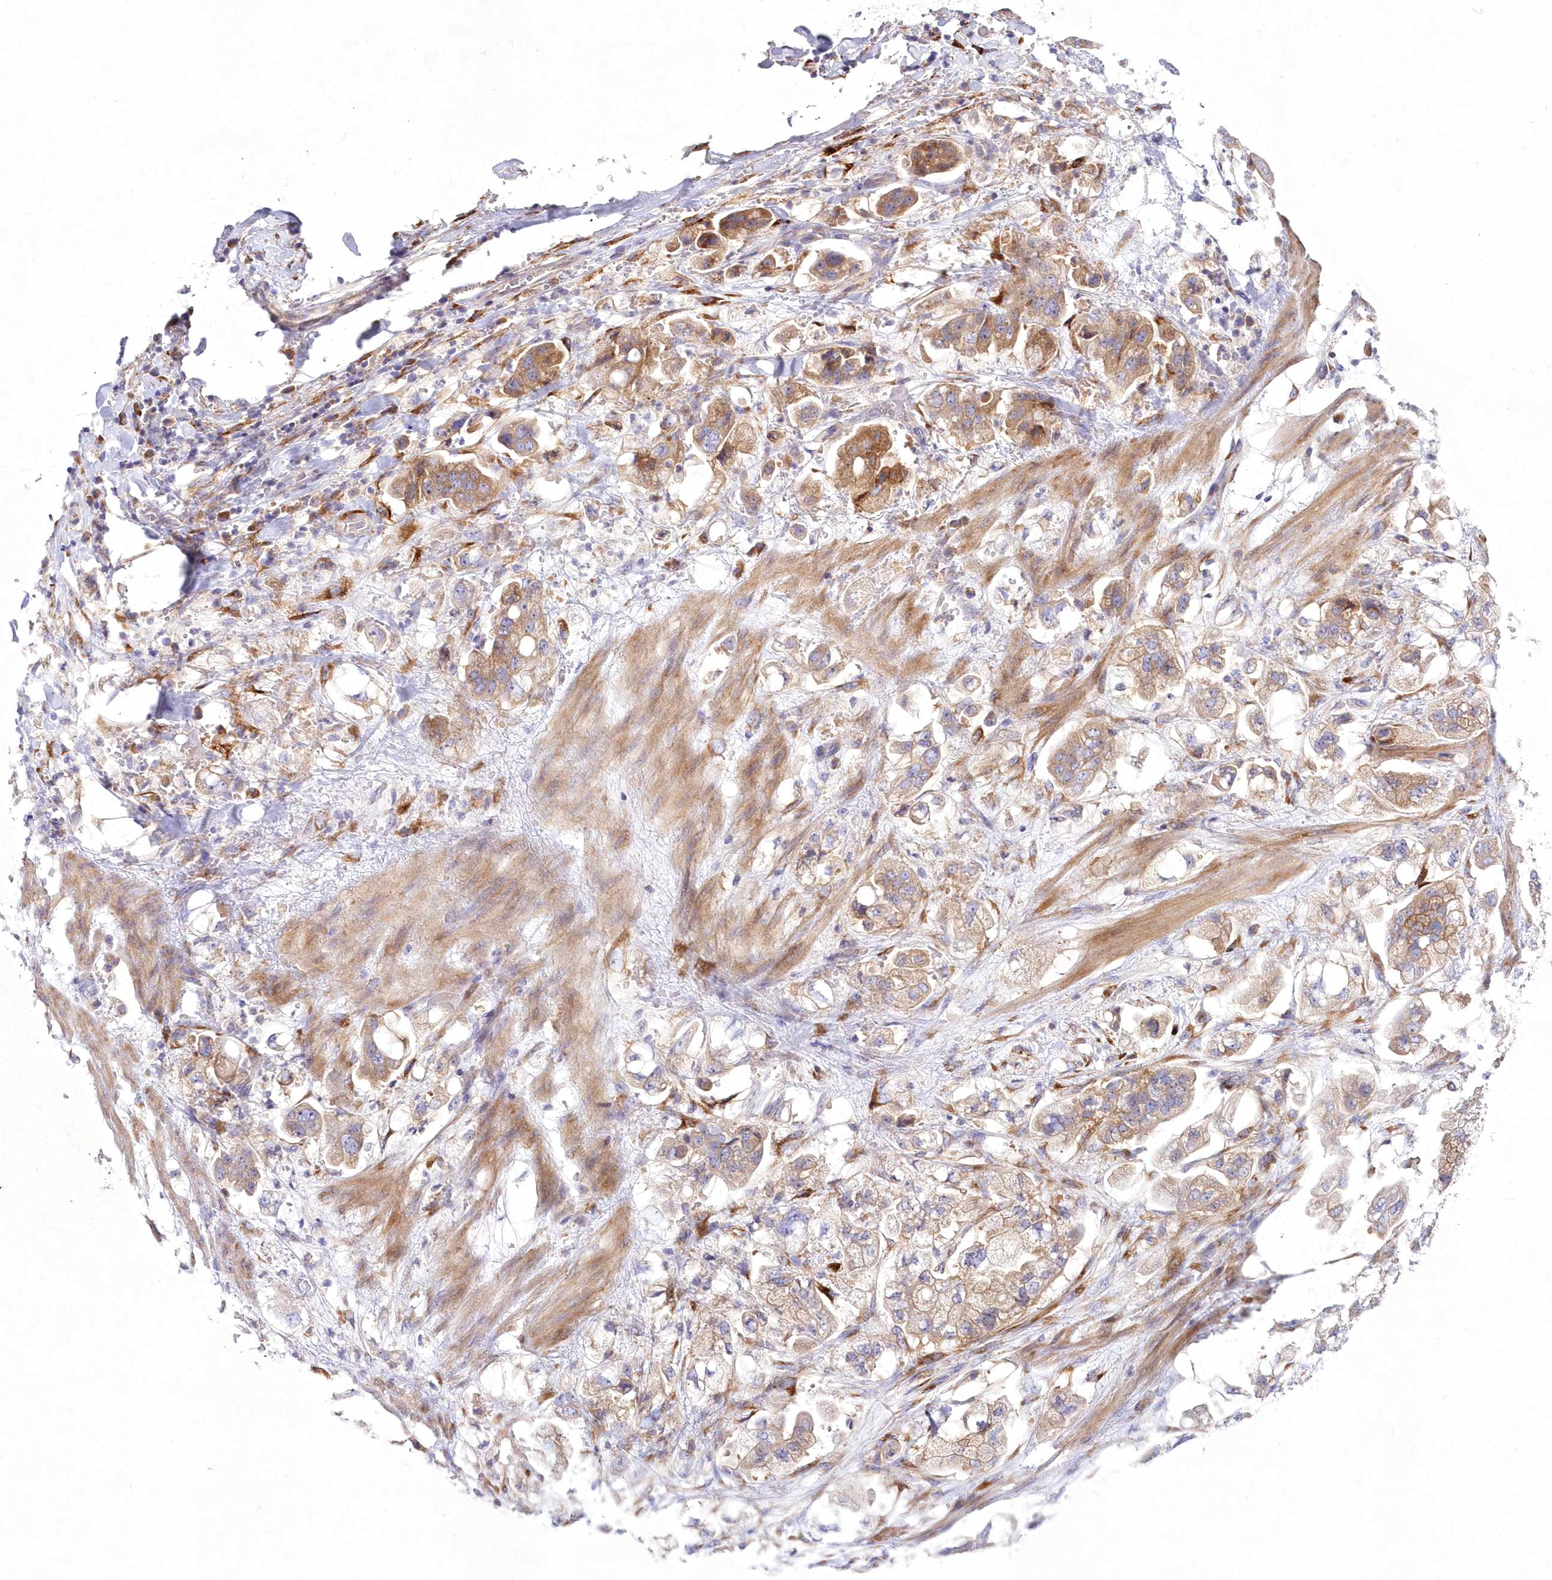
{"staining": {"intensity": "moderate", "quantity": ">75%", "location": "cytoplasmic/membranous"}, "tissue": "stomach cancer", "cell_type": "Tumor cells", "image_type": "cancer", "snomed": [{"axis": "morphology", "description": "Adenocarcinoma, NOS"}, {"axis": "topography", "description": "Stomach"}], "caption": "Stomach cancer was stained to show a protein in brown. There is medium levels of moderate cytoplasmic/membranous positivity in about >75% of tumor cells. (IHC, brightfield microscopy, high magnification).", "gene": "ARFGEF3", "patient": {"sex": "male", "age": 62}}